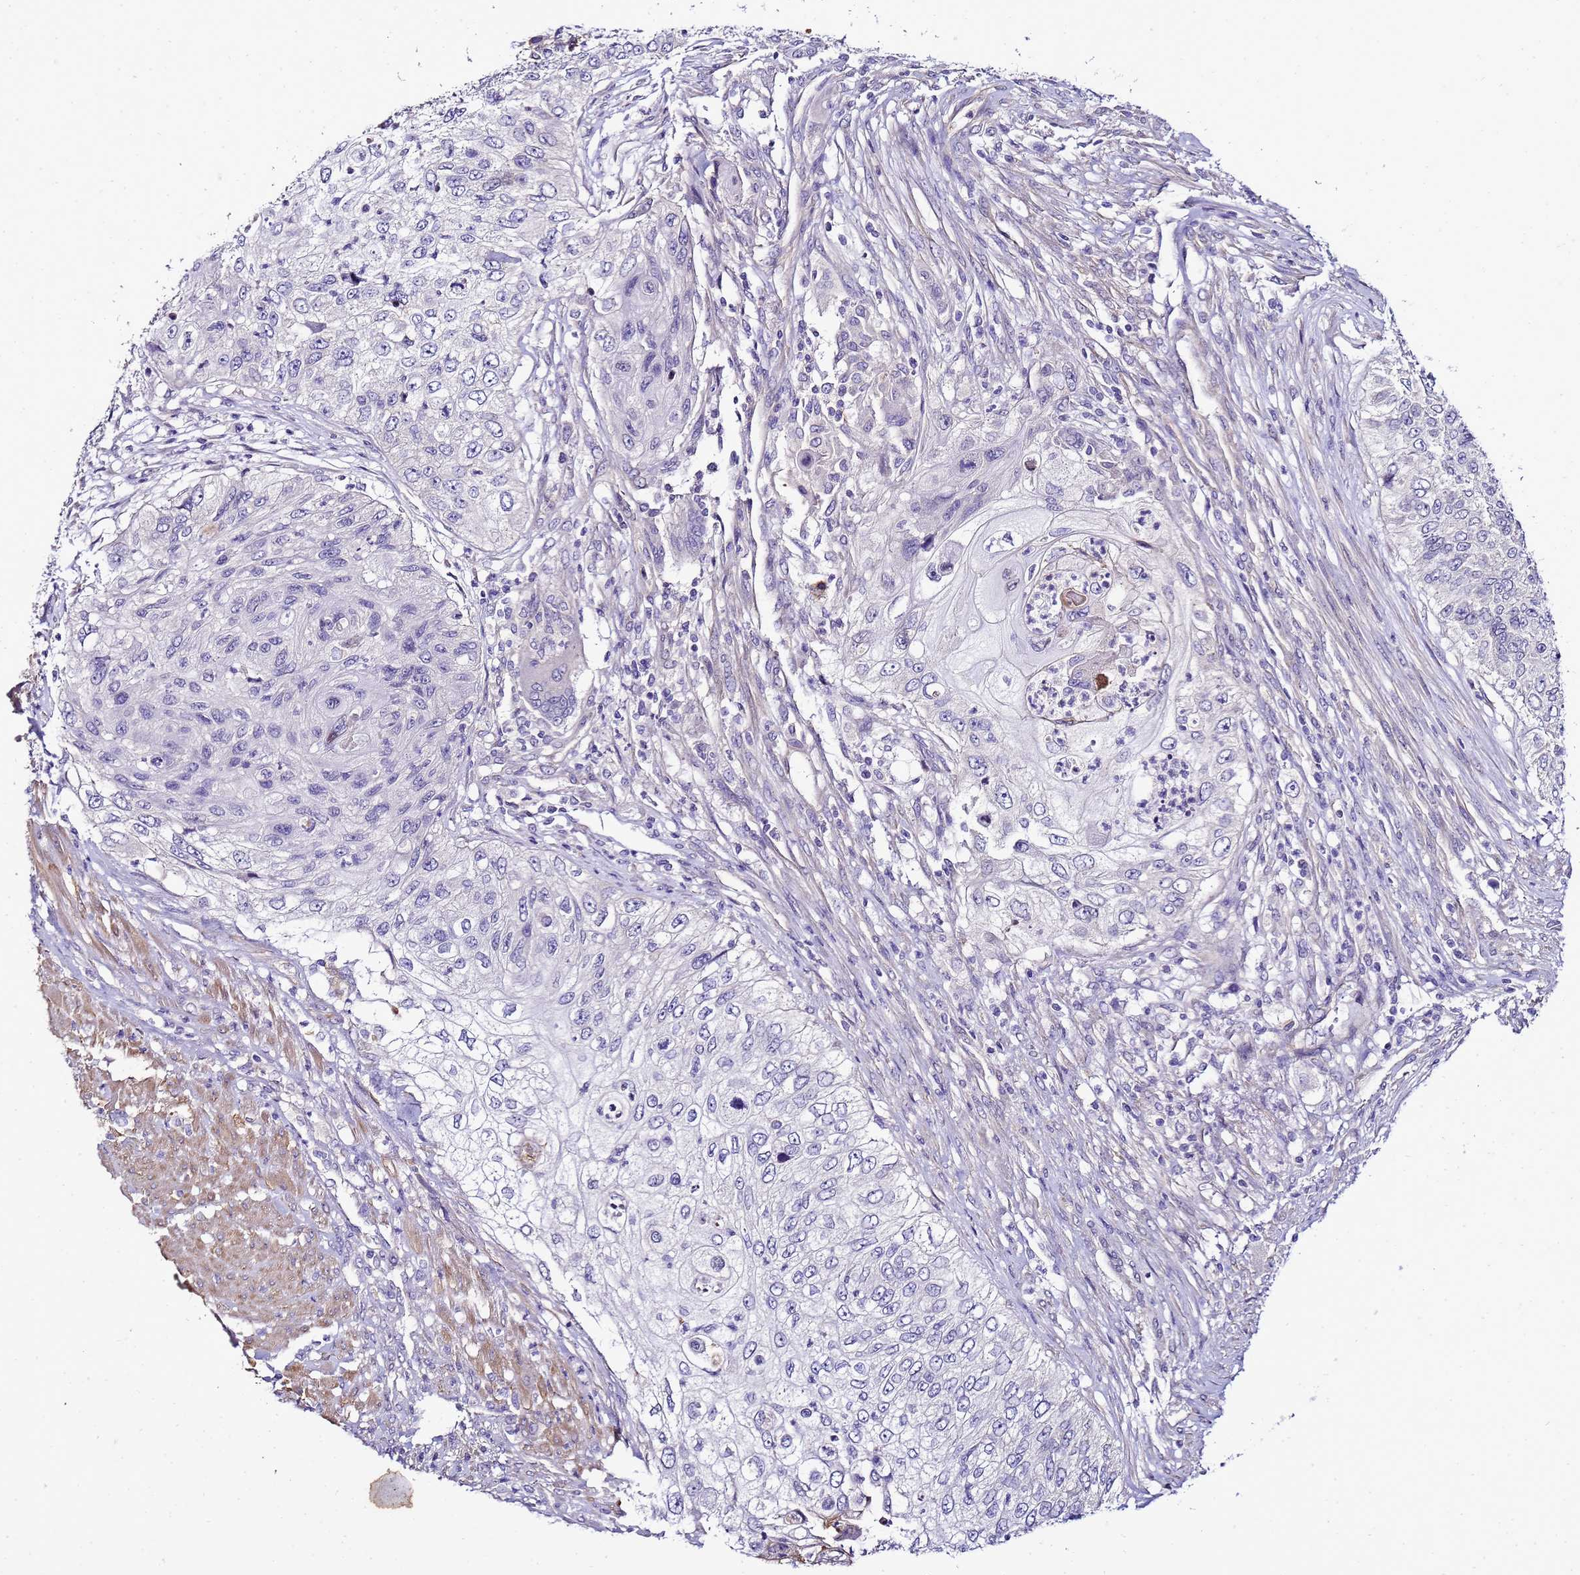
{"staining": {"intensity": "negative", "quantity": "none", "location": "none"}, "tissue": "urothelial cancer", "cell_type": "Tumor cells", "image_type": "cancer", "snomed": [{"axis": "morphology", "description": "Urothelial carcinoma, High grade"}, {"axis": "topography", "description": "Urinary bladder"}], "caption": "DAB (3,3'-diaminobenzidine) immunohistochemical staining of human high-grade urothelial carcinoma shows no significant expression in tumor cells.", "gene": "FAM166B", "patient": {"sex": "female", "age": 60}}